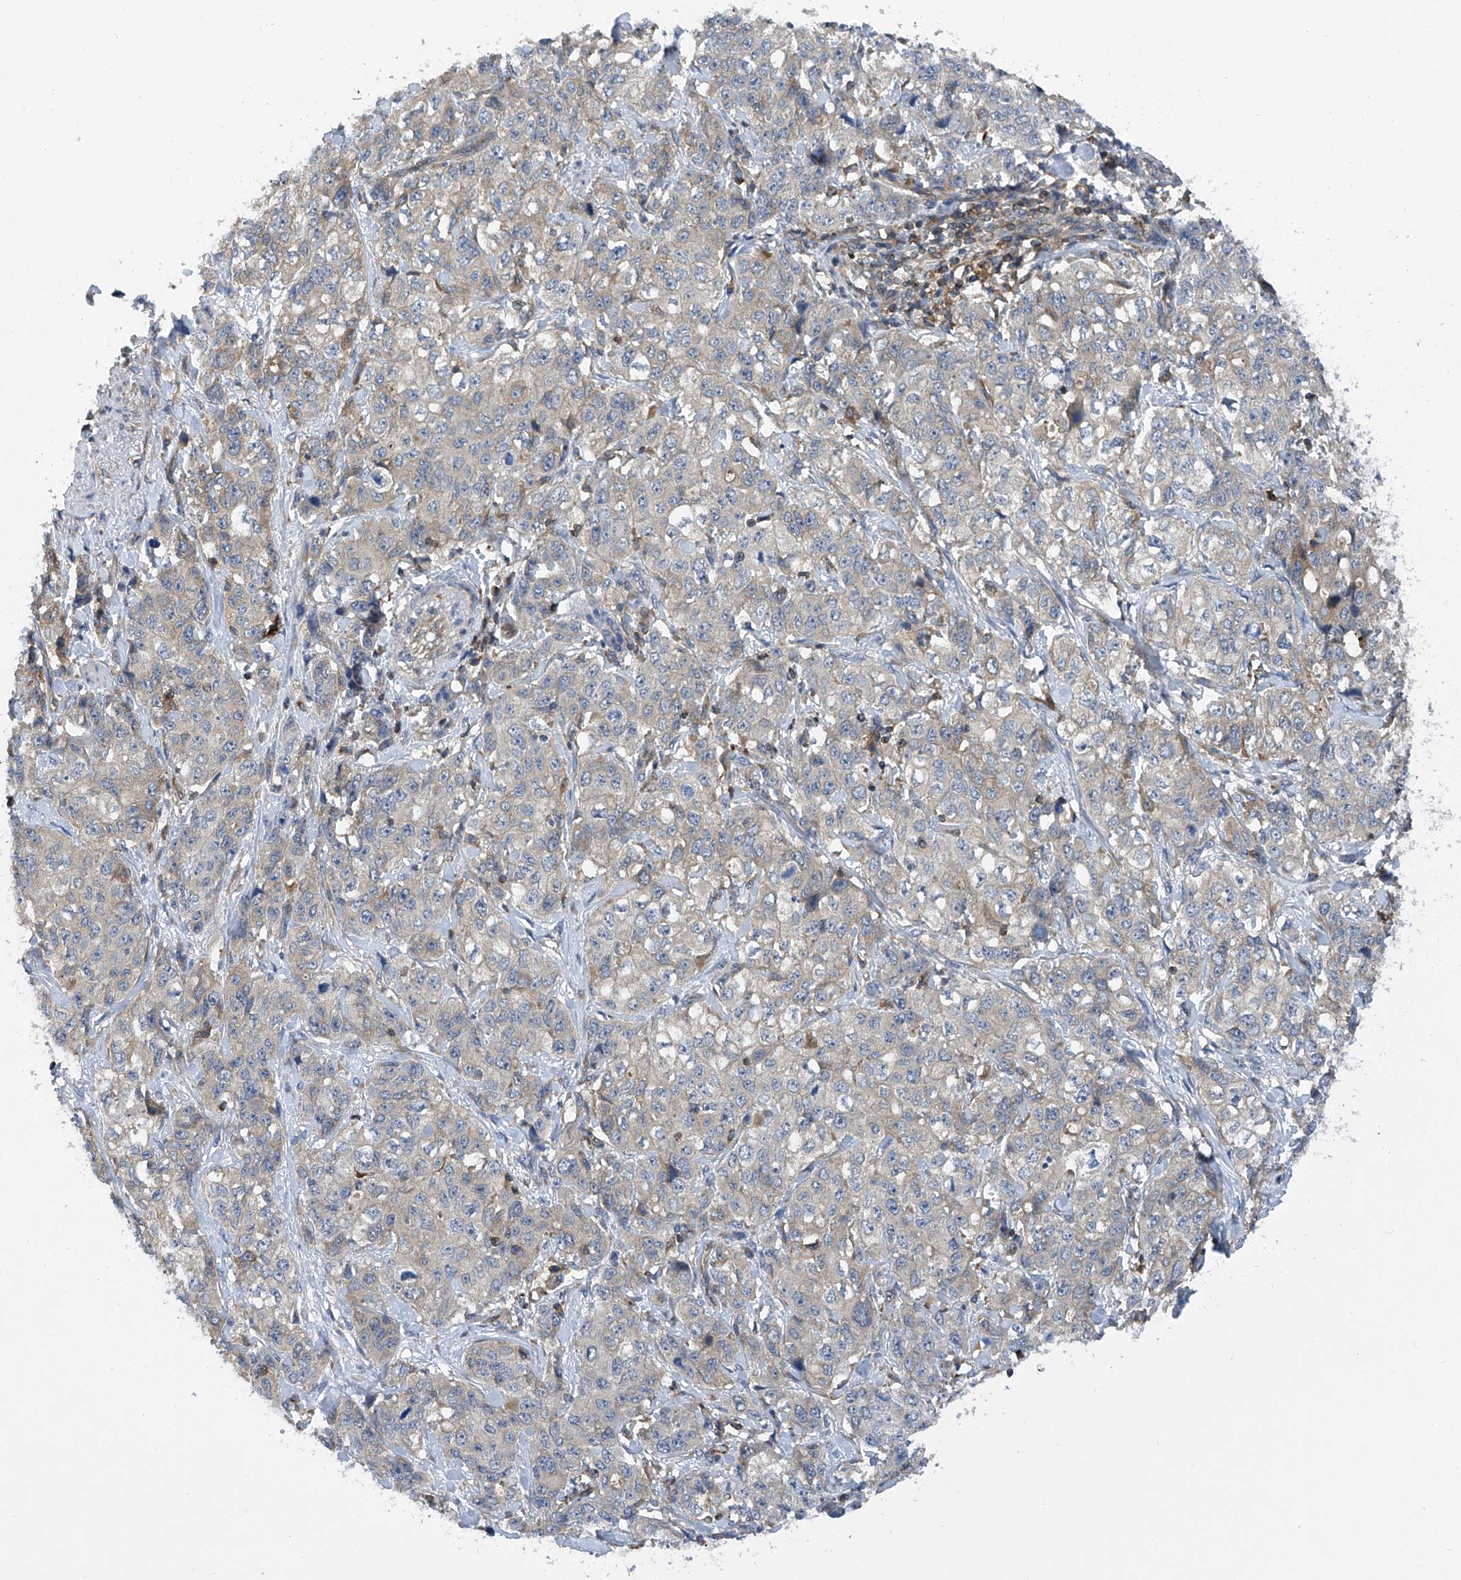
{"staining": {"intensity": "weak", "quantity": "<25%", "location": "cytoplasmic/membranous"}, "tissue": "stomach cancer", "cell_type": "Tumor cells", "image_type": "cancer", "snomed": [{"axis": "morphology", "description": "Adenocarcinoma, NOS"}, {"axis": "topography", "description": "Stomach"}], "caption": "Immunohistochemical staining of stomach cancer (adenocarcinoma) exhibits no significant staining in tumor cells. (DAB (3,3'-diaminobenzidine) immunohistochemistry (IHC) with hematoxylin counter stain).", "gene": "TRIM38", "patient": {"sex": "male", "age": 48}}